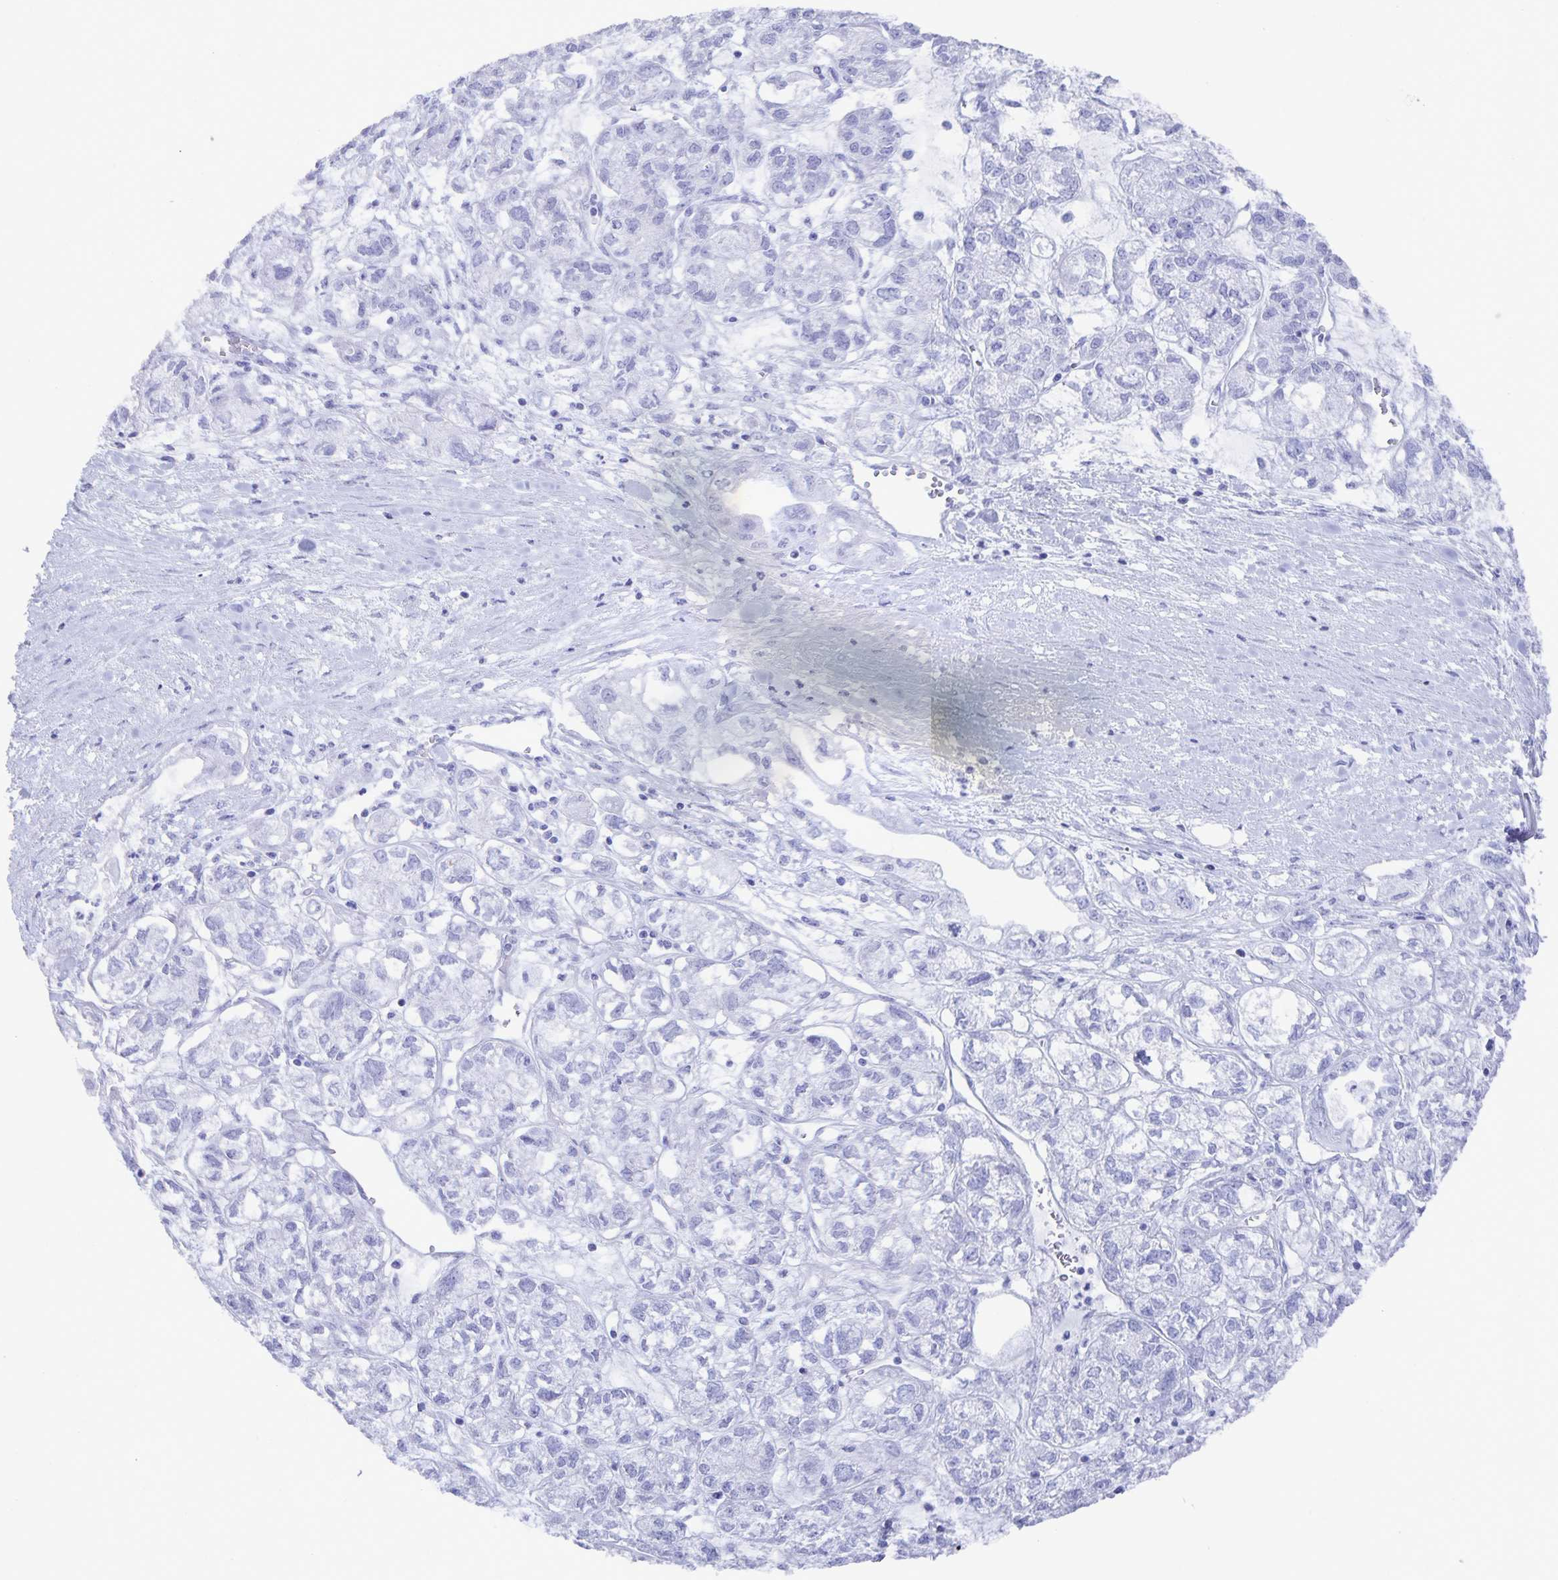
{"staining": {"intensity": "negative", "quantity": "none", "location": "none"}, "tissue": "ovarian cancer", "cell_type": "Tumor cells", "image_type": "cancer", "snomed": [{"axis": "morphology", "description": "Carcinoma, endometroid"}, {"axis": "topography", "description": "Ovary"}], "caption": "DAB (3,3'-diaminobenzidine) immunohistochemical staining of ovarian cancer reveals no significant positivity in tumor cells.", "gene": "AQP4", "patient": {"sex": "female", "age": 64}}